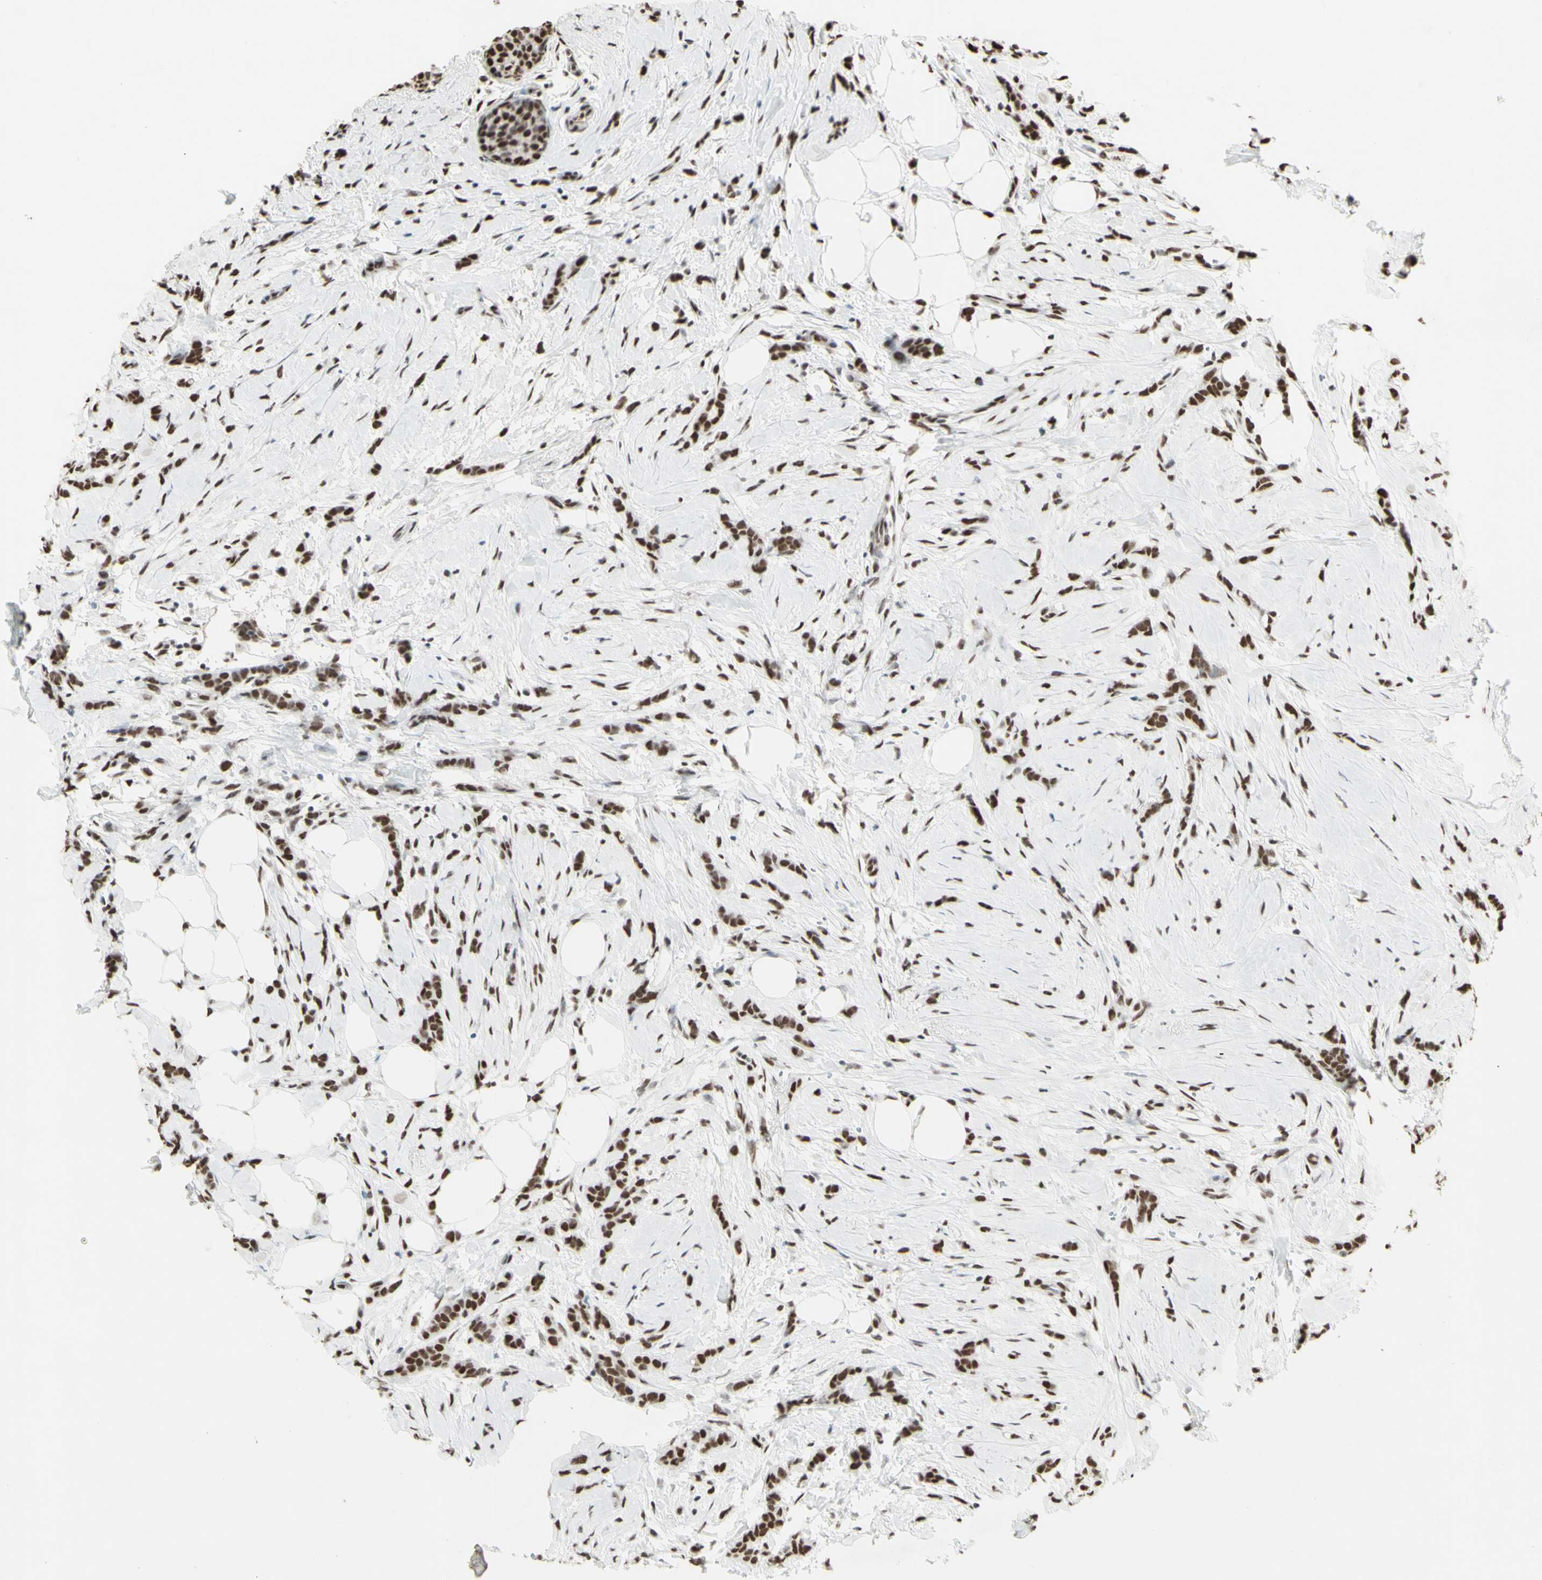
{"staining": {"intensity": "strong", "quantity": ">75%", "location": "nuclear"}, "tissue": "breast cancer", "cell_type": "Tumor cells", "image_type": "cancer", "snomed": [{"axis": "morphology", "description": "Lobular carcinoma, in situ"}, {"axis": "morphology", "description": "Lobular carcinoma"}, {"axis": "topography", "description": "Breast"}], "caption": "The image demonstrates staining of breast lobular carcinoma in situ, revealing strong nuclear protein staining (brown color) within tumor cells. Using DAB (brown) and hematoxylin (blue) stains, captured at high magnification using brightfield microscopy.", "gene": "TRIM28", "patient": {"sex": "female", "age": 41}}